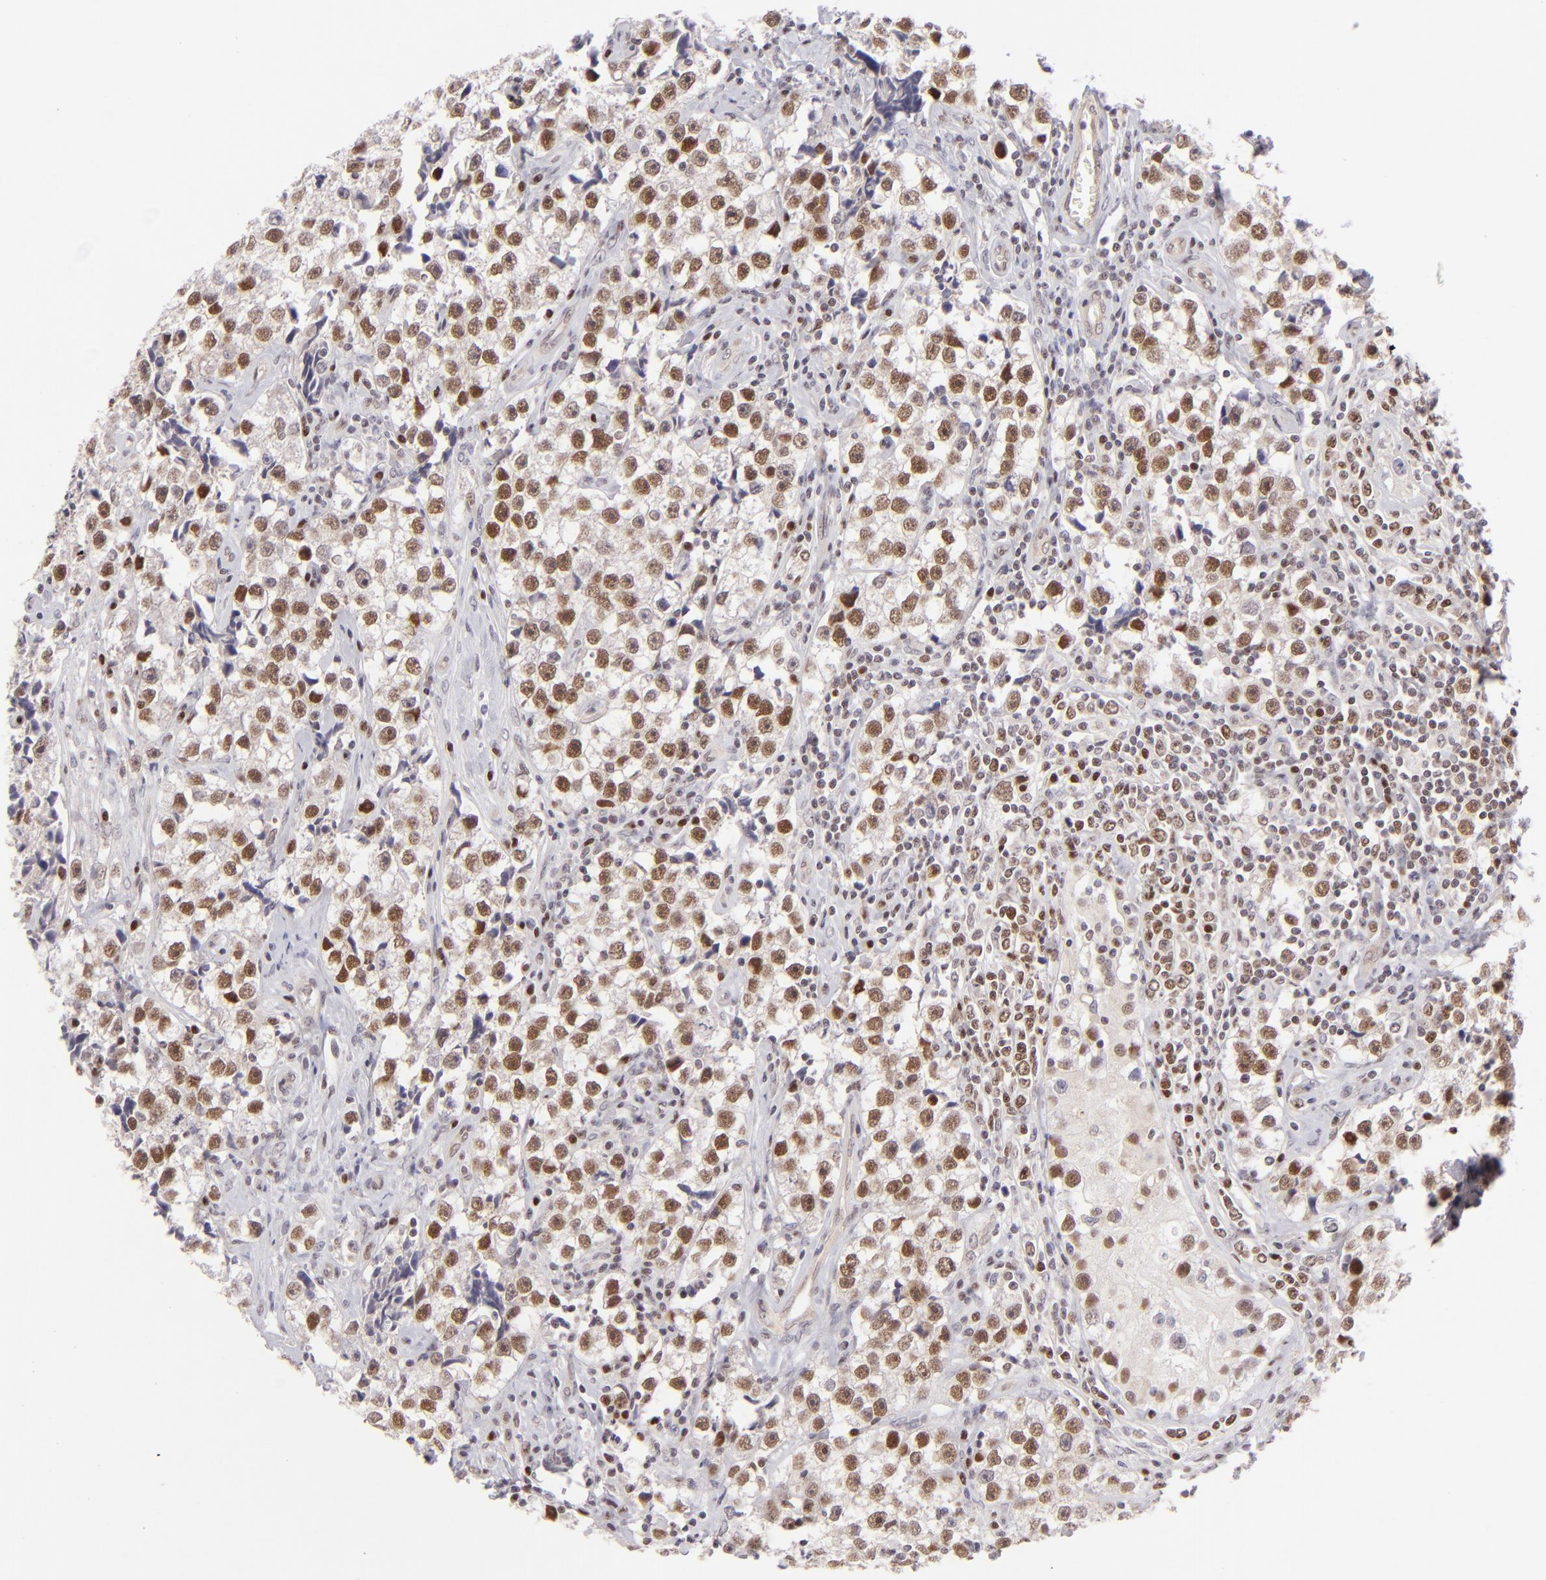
{"staining": {"intensity": "moderate", "quantity": ">75%", "location": "nuclear"}, "tissue": "testis cancer", "cell_type": "Tumor cells", "image_type": "cancer", "snomed": [{"axis": "morphology", "description": "Seminoma, NOS"}, {"axis": "topography", "description": "Testis"}], "caption": "Tumor cells show moderate nuclear expression in approximately >75% of cells in testis cancer. (DAB (3,3'-diaminobenzidine) IHC with brightfield microscopy, high magnification).", "gene": "POU2F1", "patient": {"sex": "male", "age": 32}}